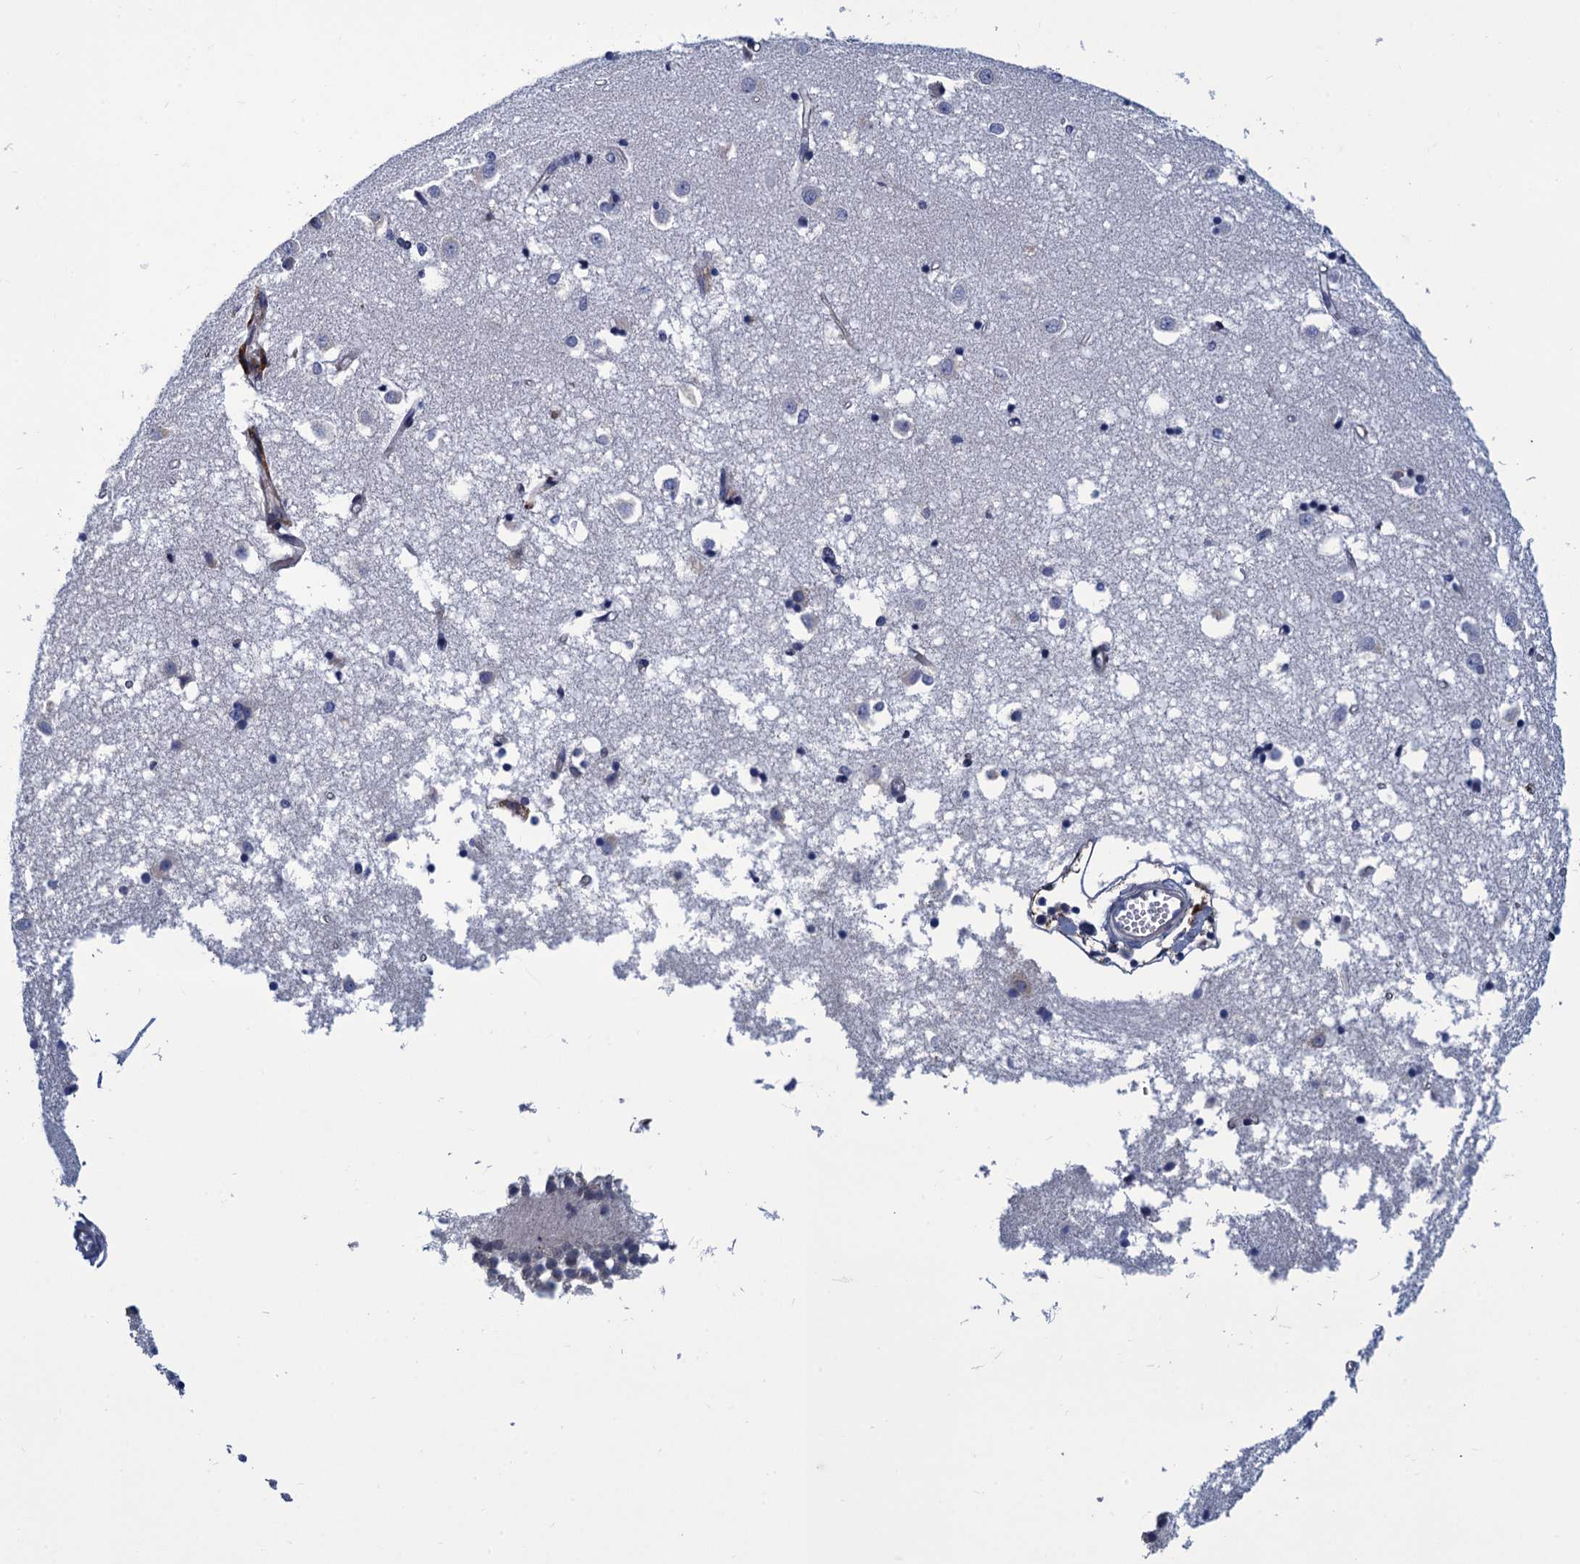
{"staining": {"intensity": "negative", "quantity": "none", "location": "none"}, "tissue": "caudate", "cell_type": "Glial cells", "image_type": "normal", "snomed": [{"axis": "morphology", "description": "Normal tissue, NOS"}, {"axis": "topography", "description": "Lateral ventricle wall"}], "caption": "Immunohistochemistry histopathology image of normal caudate: human caudate stained with DAB displays no significant protein staining in glial cells.", "gene": "DNHD1", "patient": {"sex": "male", "age": 45}}